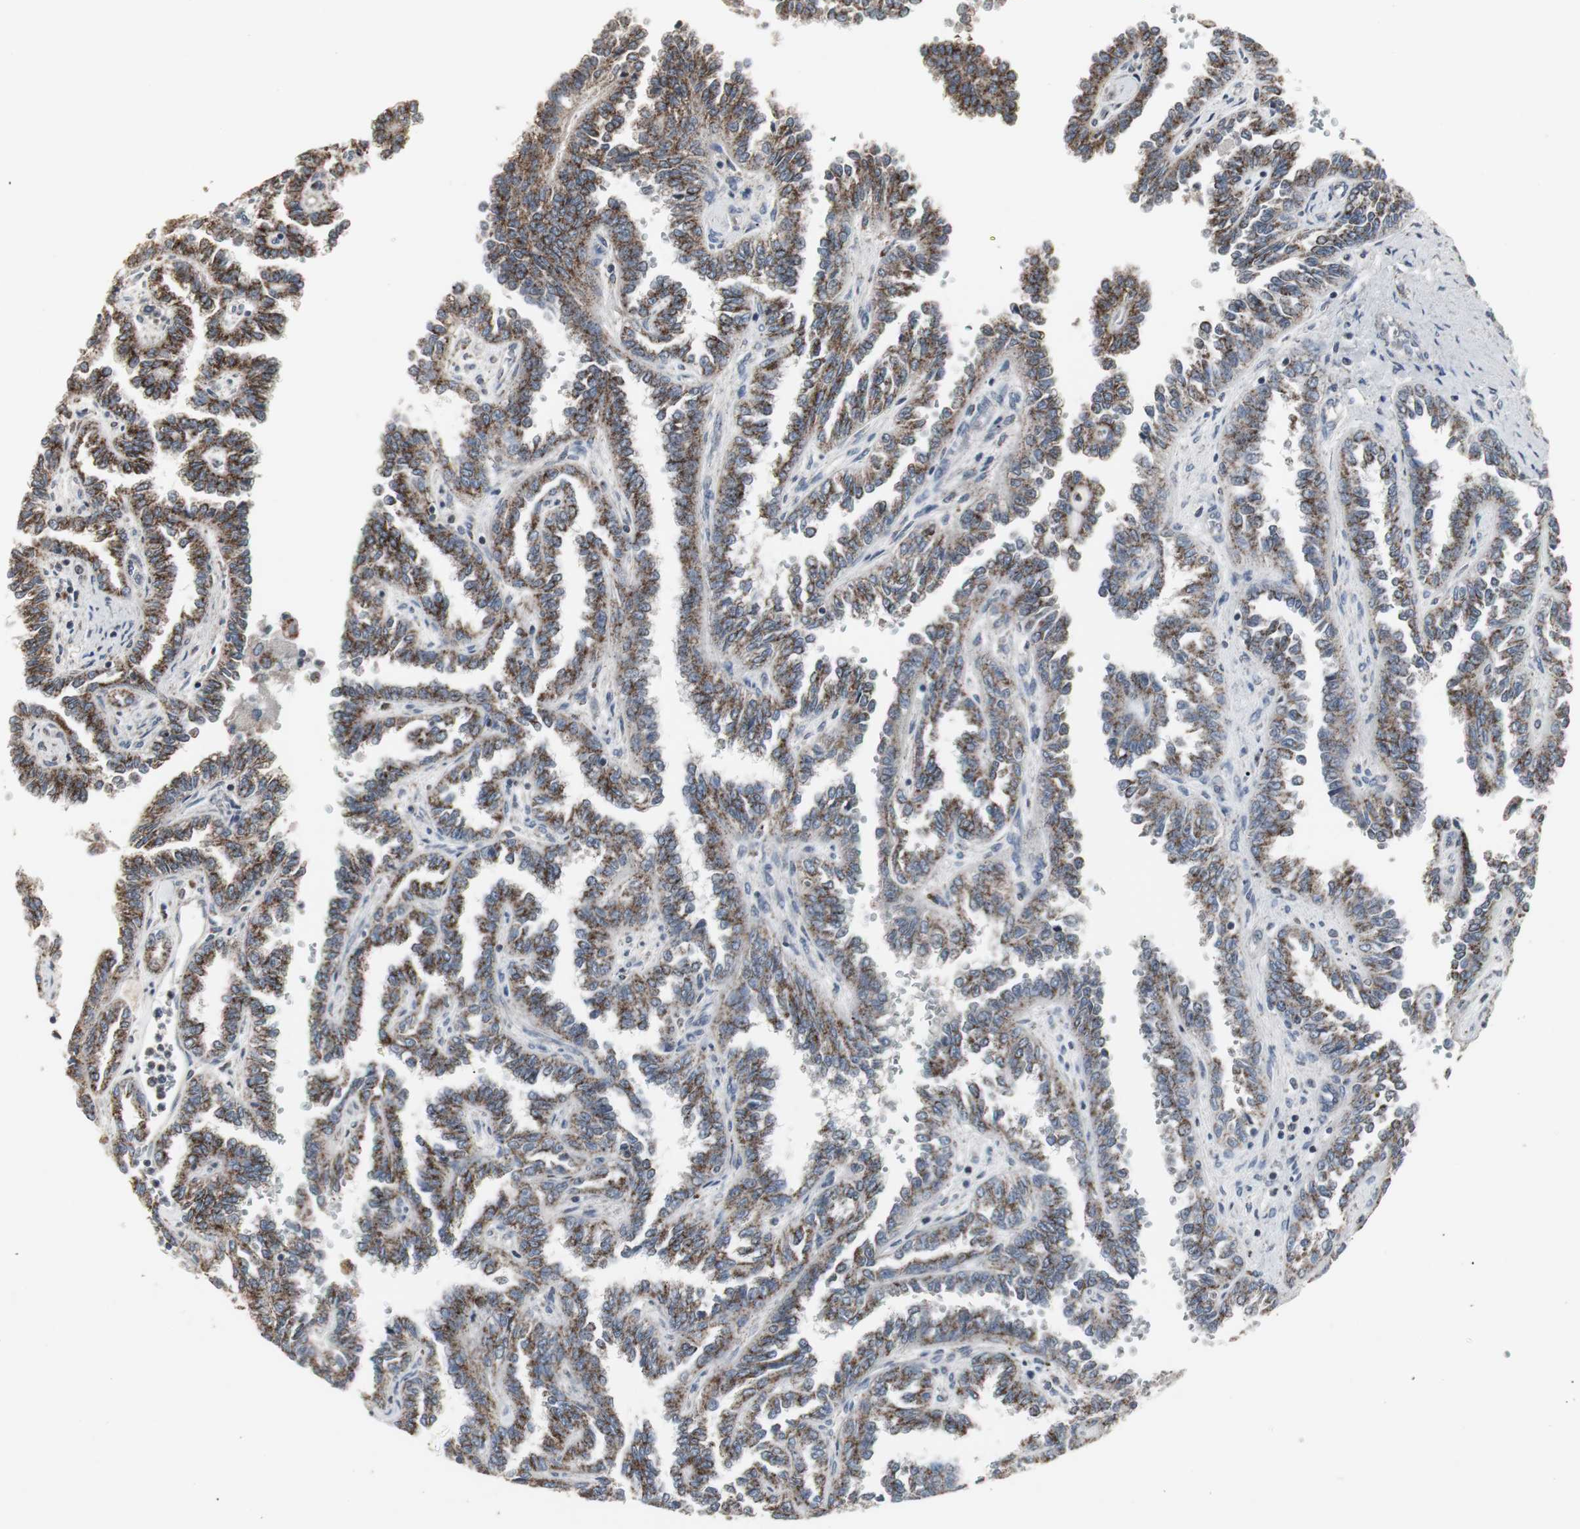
{"staining": {"intensity": "moderate", "quantity": ">75%", "location": "cytoplasmic/membranous"}, "tissue": "renal cancer", "cell_type": "Tumor cells", "image_type": "cancer", "snomed": [{"axis": "morphology", "description": "Inflammation, NOS"}, {"axis": "morphology", "description": "Adenocarcinoma, NOS"}, {"axis": "topography", "description": "Kidney"}], "caption": "IHC of human adenocarcinoma (renal) reveals medium levels of moderate cytoplasmic/membranous staining in approximately >75% of tumor cells.", "gene": "ACAA1", "patient": {"sex": "male", "age": 68}}